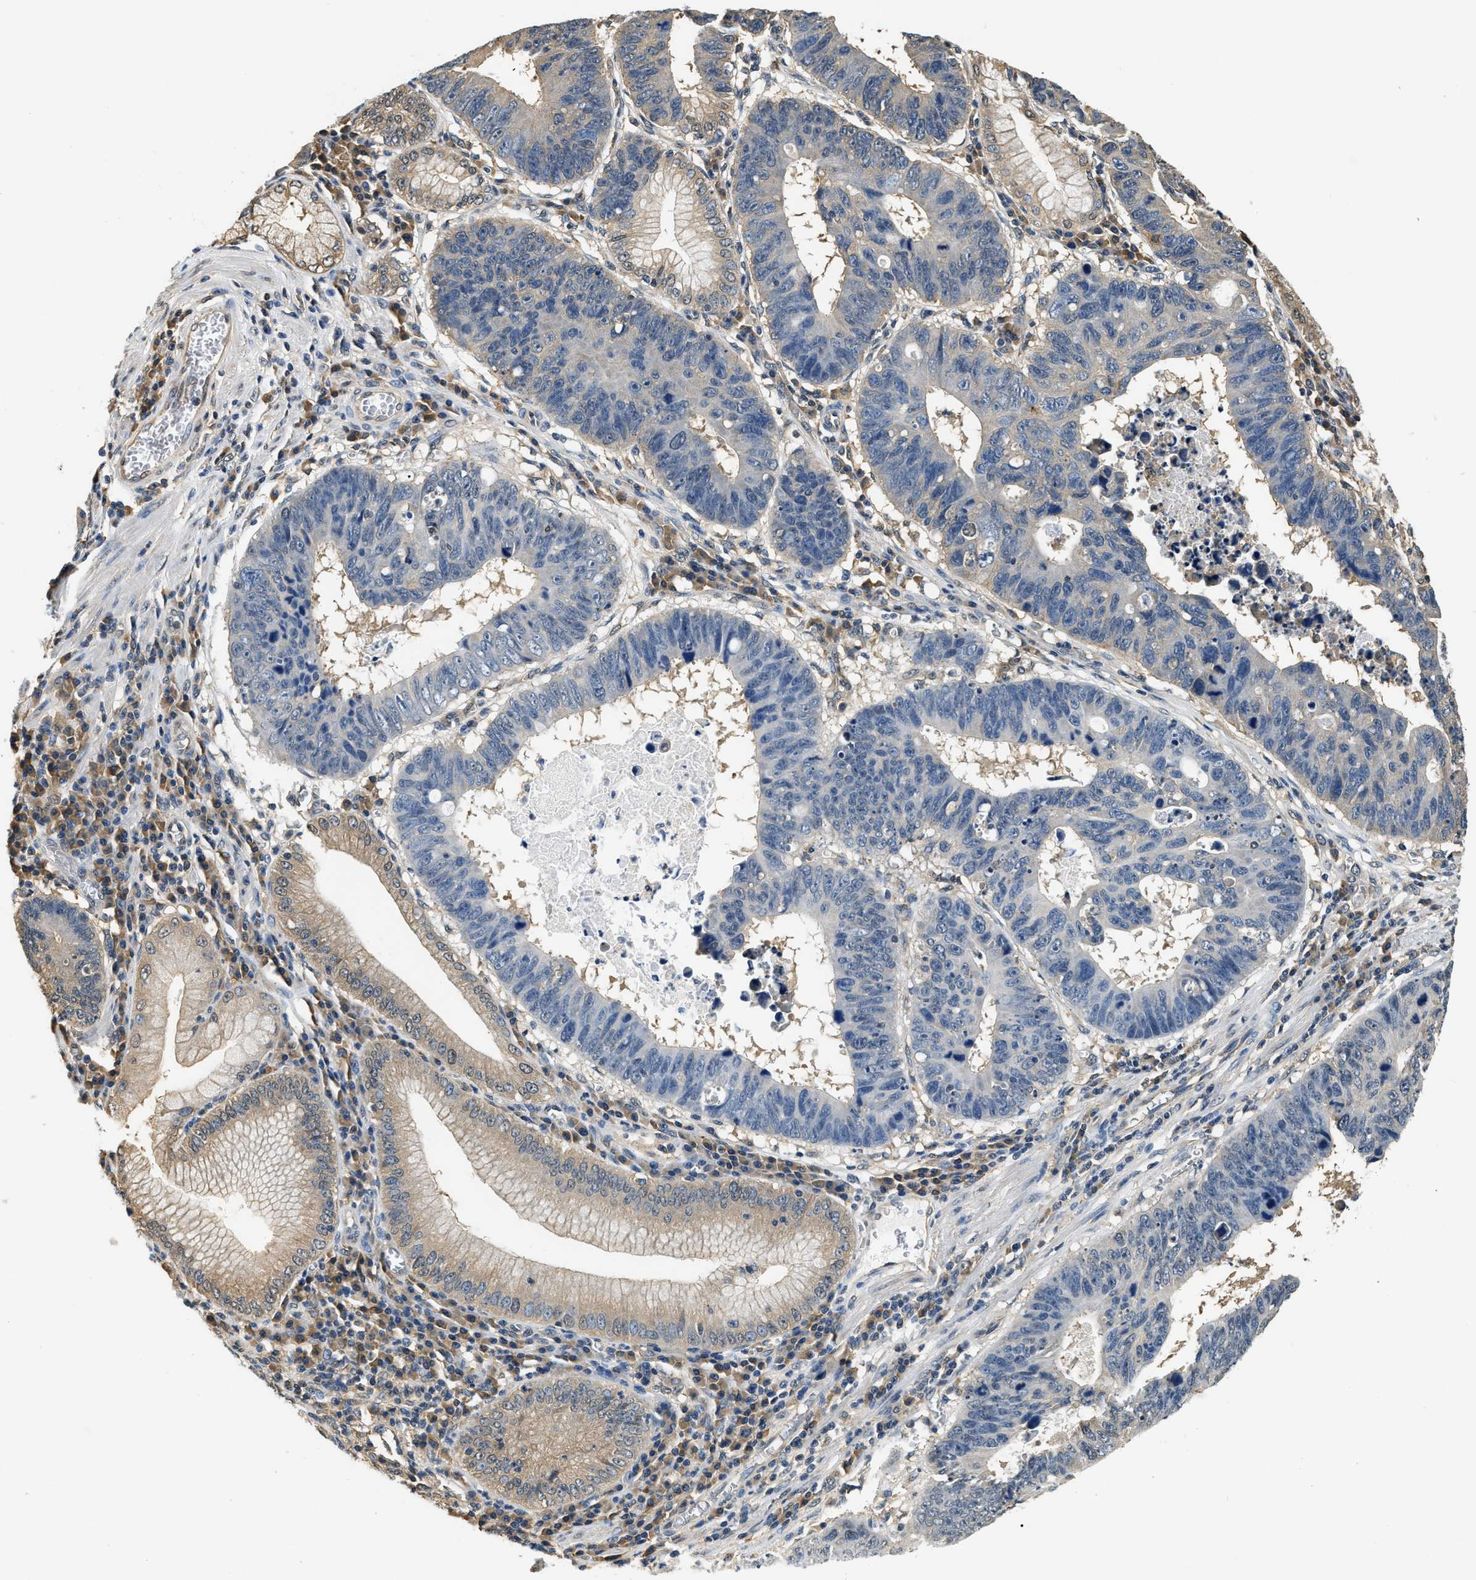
{"staining": {"intensity": "negative", "quantity": "none", "location": "none"}, "tissue": "stomach cancer", "cell_type": "Tumor cells", "image_type": "cancer", "snomed": [{"axis": "morphology", "description": "Adenocarcinoma, NOS"}, {"axis": "topography", "description": "Stomach"}], "caption": "High magnification brightfield microscopy of adenocarcinoma (stomach) stained with DAB (3,3'-diaminobenzidine) (brown) and counterstained with hematoxylin (blue): tumor cells show no significant positivity. (Stains: DAB immunohistochemistry with hematoxylin counter stain, Microscopy: brightfield microscopy at high magnification).", "gene": "BCL7C", "patient": {"sex": "male", "age": 59}}